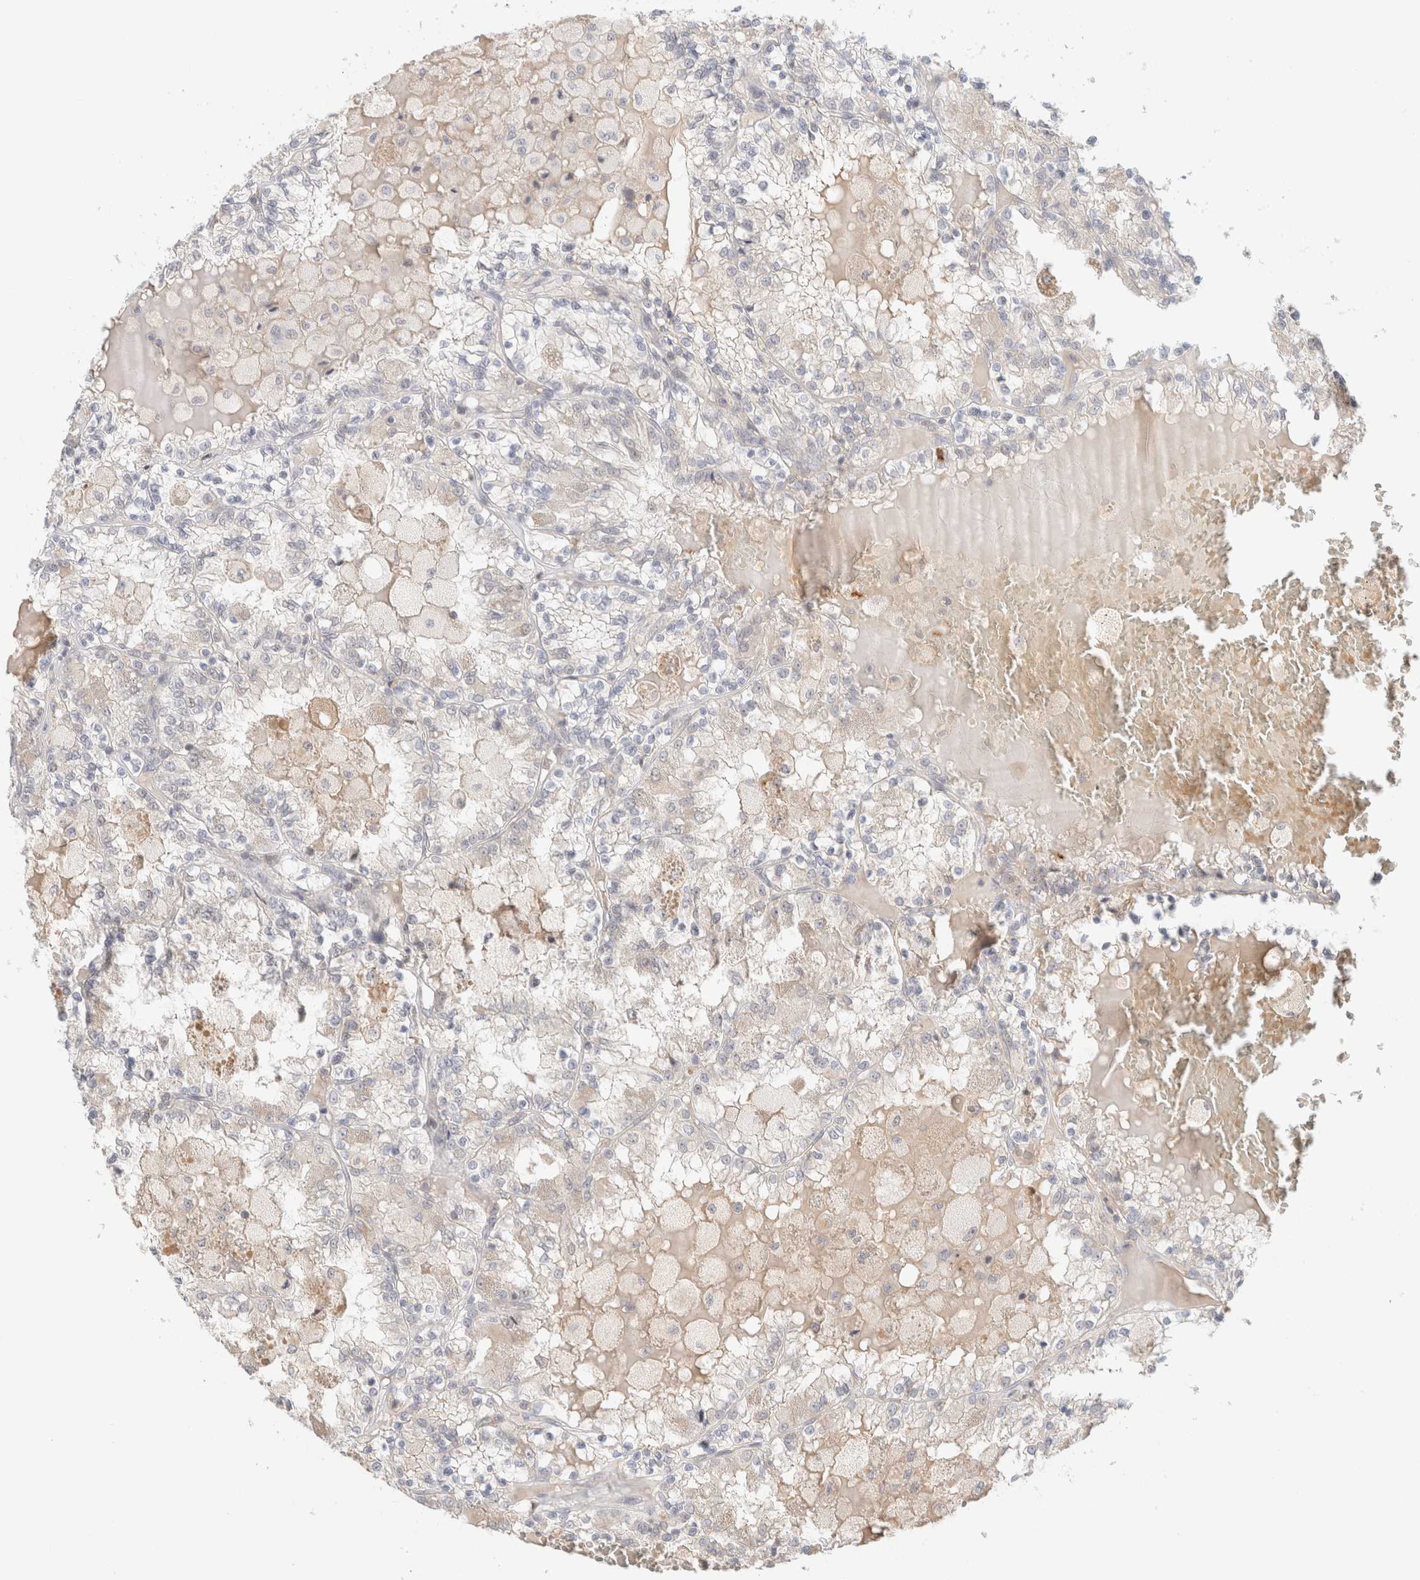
{"staining": {"intensity": "negative", "quantity": "none", "location": "none"}, "tissue": "renal cancer", "cell_type": "Tumor cells", "image_type": "cancer", "snomed": [{"axis": "morphology", "description": "Adenocarcinoma, NOS"}, {"axis": "topography", "description": "Kidney"}], "caption": "Tumor cells are negative for brown protein staining in renal cancer (adenocarcinoma).", "gene": "MRM3", "patient": {"sex": "female", "age": 56}}